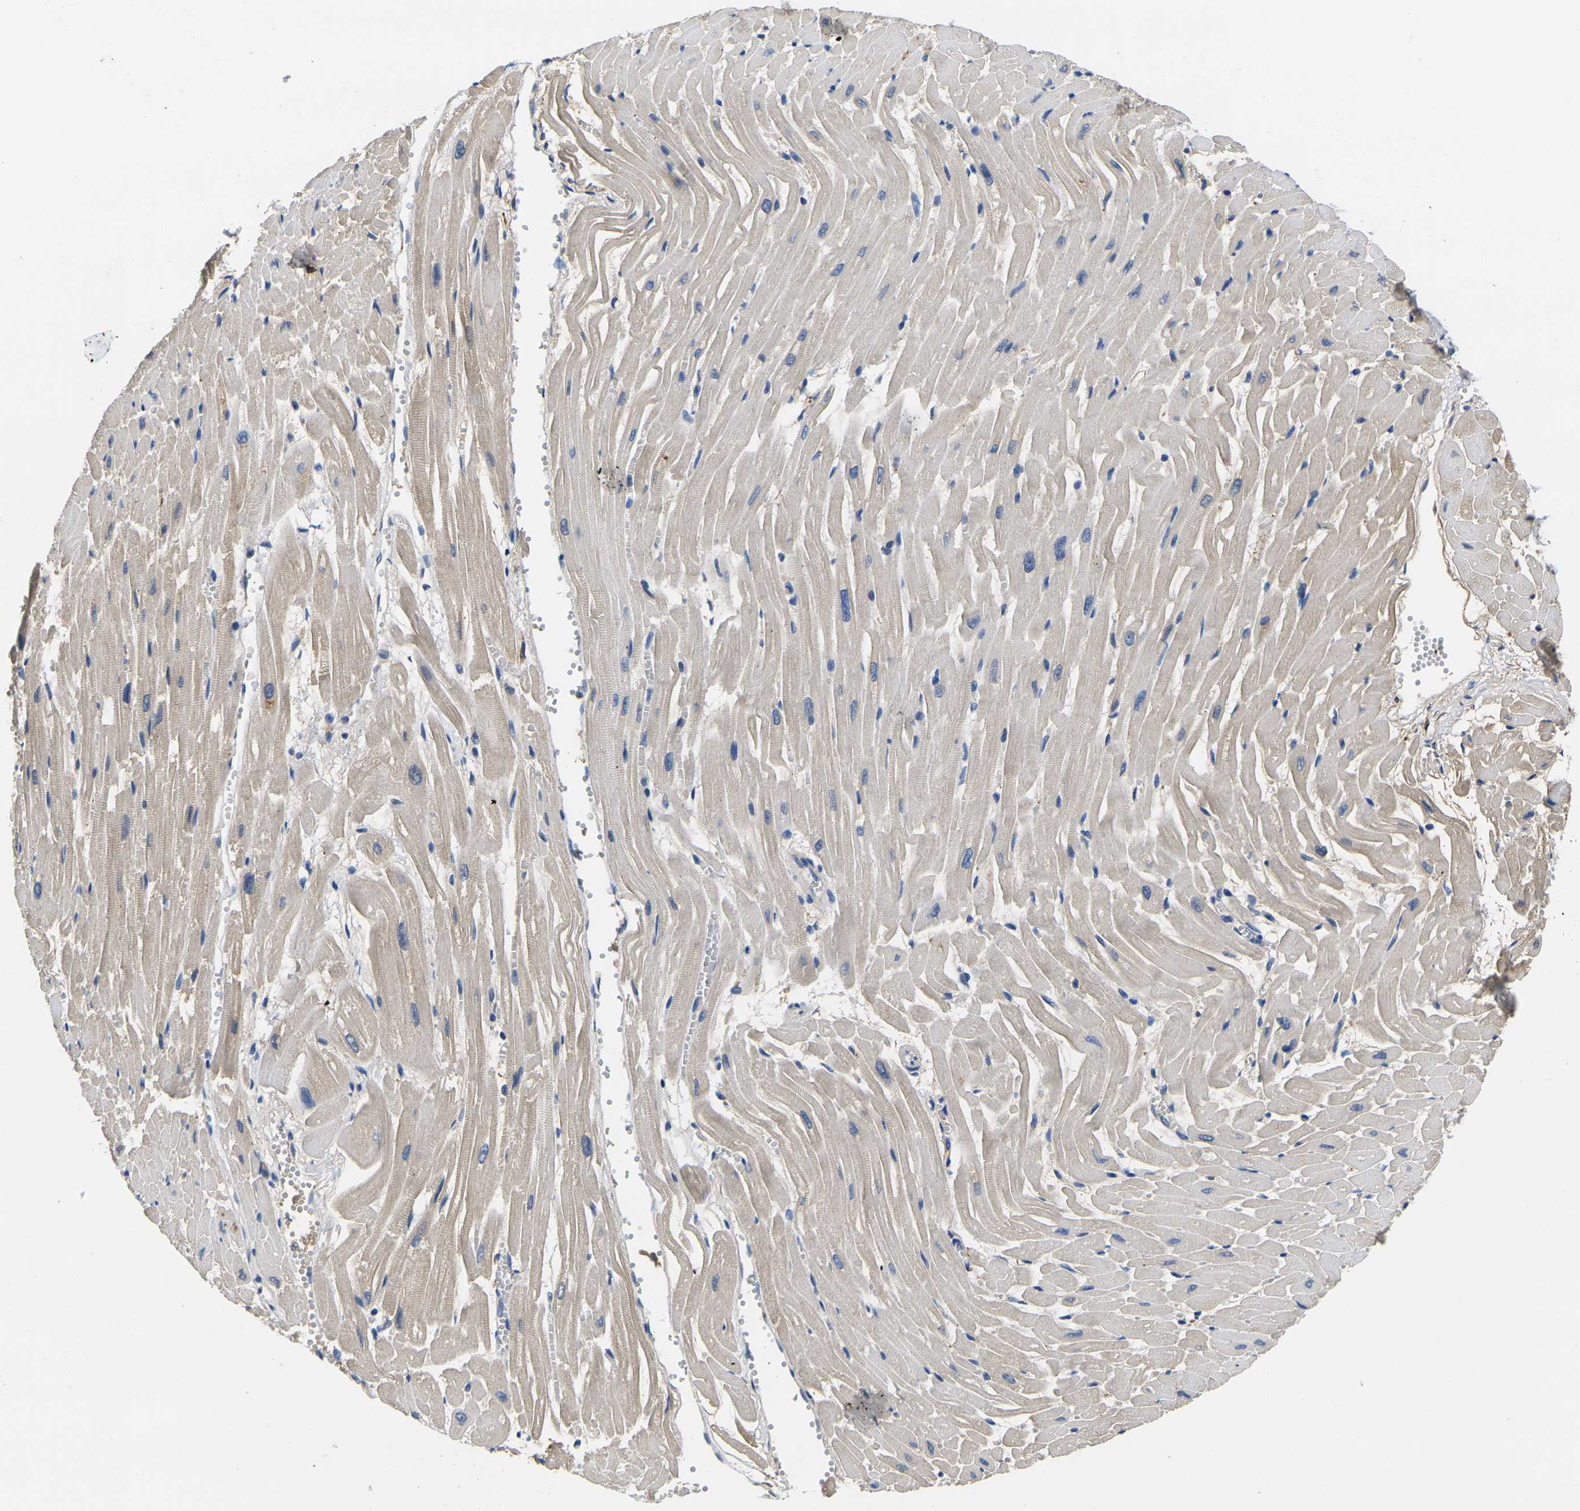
{"staining": {"intensity": "weak", "quantity": "<25%", "location": "cytoplasmic/membranous"}, "tissue": "heart muscle", "cell_type": "Cardiomyocytes", "image_type": "normal", "snomed": [{"axis": "morphology", "description": "Normal tissue, NOS"}, {"axis": "topography", "description": "Heart"}], "caption": "Benign heart muscle was stained to show a protein in brown. There is no significant expression in cardiomyocytes.", "gene": "GREM2", "patient": {"sex": "female", "age": 19}}